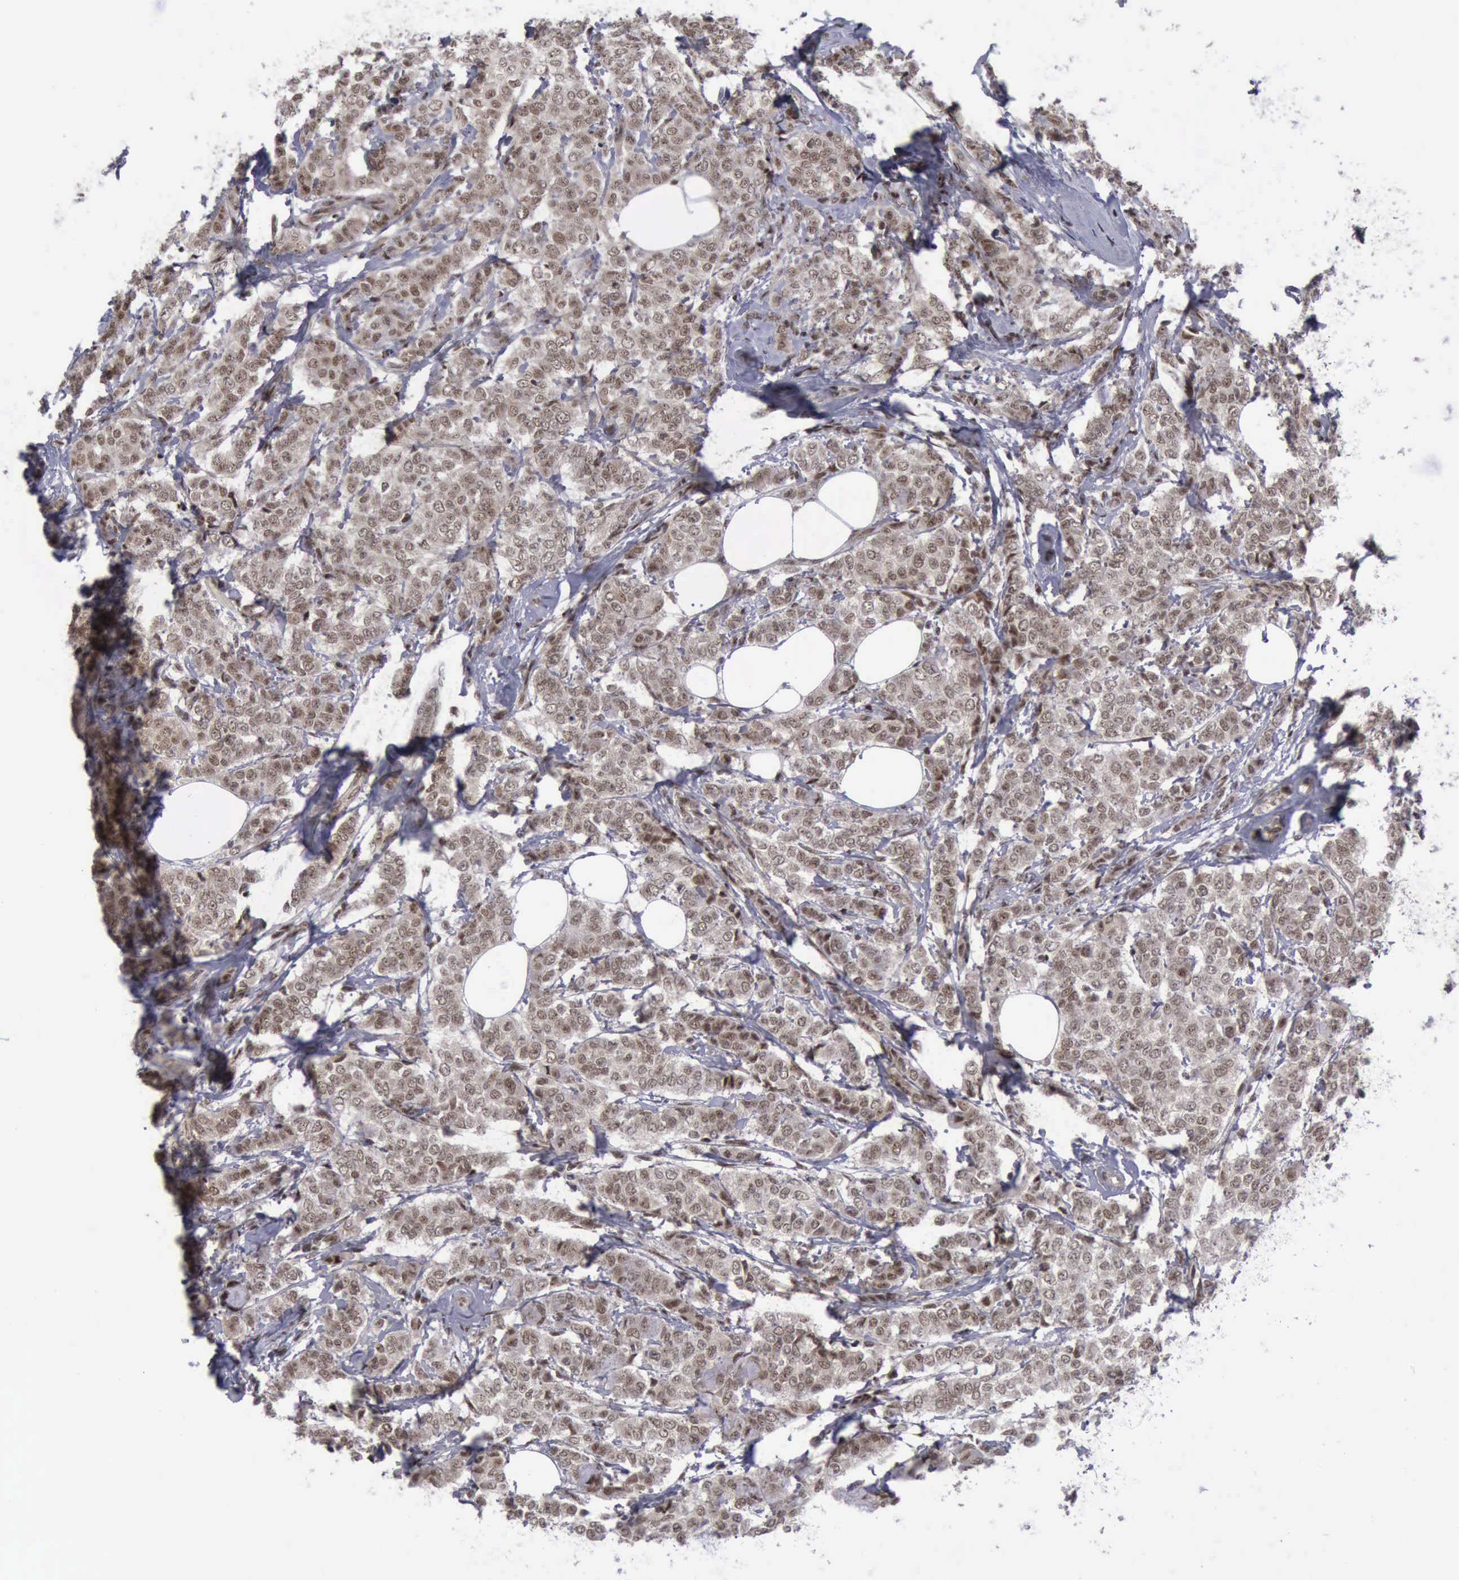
{"staining": {"intensity": "moderate", "quantity": ">75%", "location": "cytoplasmic/membranous,nuclear"}, "tissue": "breast cancer", "cell_type": "Tumor cells", "image_type": "cancer", "snomed": [{"axis": "morphology", "description": "Lobular carcinoma"}, {"axis": "topography", "description": "Breast"}], "caption": "This image displays breast cancer stained with immunohistochemistry (IHC) to label a protein in brown. The cytoplasmic/membranous and nuclear of tumor cells show moderate positivity for the protein. Nuclei are counter-stained blue.", "gene": "ATM", "patient": {"sex": "female", "age": 60}}